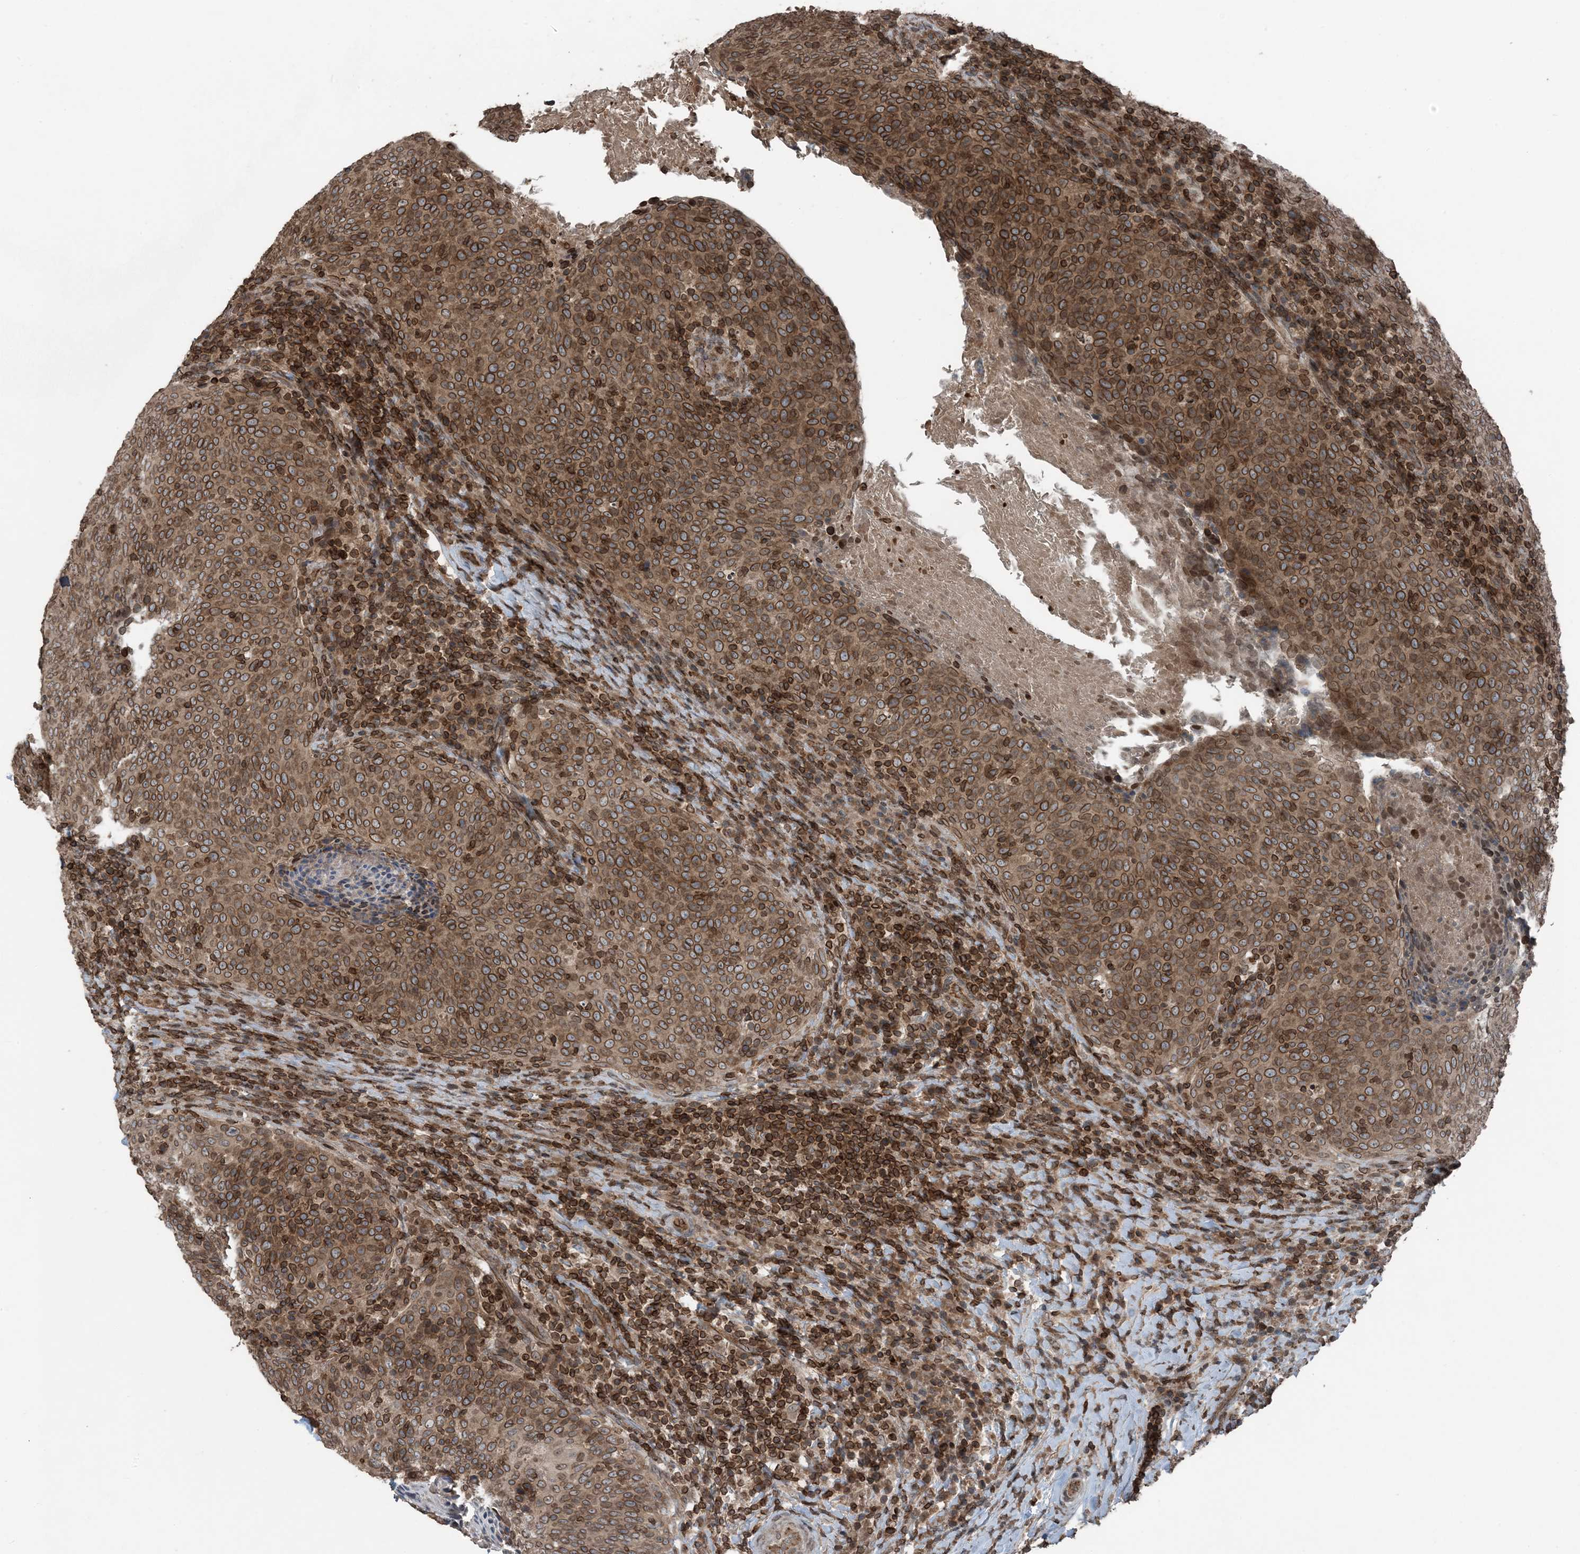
{"staining": {"intensity": "moderate", "quantity": ">75%", "location": "cytoplasmic/membranous,nuclear"}, "tissue": "head and neck cancer", "cell_type": "Tumor cells", "image_type": "cancer", "snomed": [{"axis": "morphology", "description": "Squamous cell carcinoma, NOS"}, {"axis": "morphology", "description": "Squamous cell carcinoma, metastatic, NOS"}, {"axis": "topography", "description": "Lymph node"}, {"axis": "topography", "description": "Head-Neck"}], "caption": "Immunohistochemical staining of human head and neck metastatic squamous cell carcinoma exhibits medium levels of moderate cytoplasmic/membranous and nuclear protein expression in approximately >75% of tumor cells. The staining is performed using DAB (3,3'-diaminobenzidine) brown chromogen to label protein expression. The nuclei are counter-stained blue using hematoxylin.", "gene": "ZFAND2B", "patient": {"sex": "male", "age": 62}}